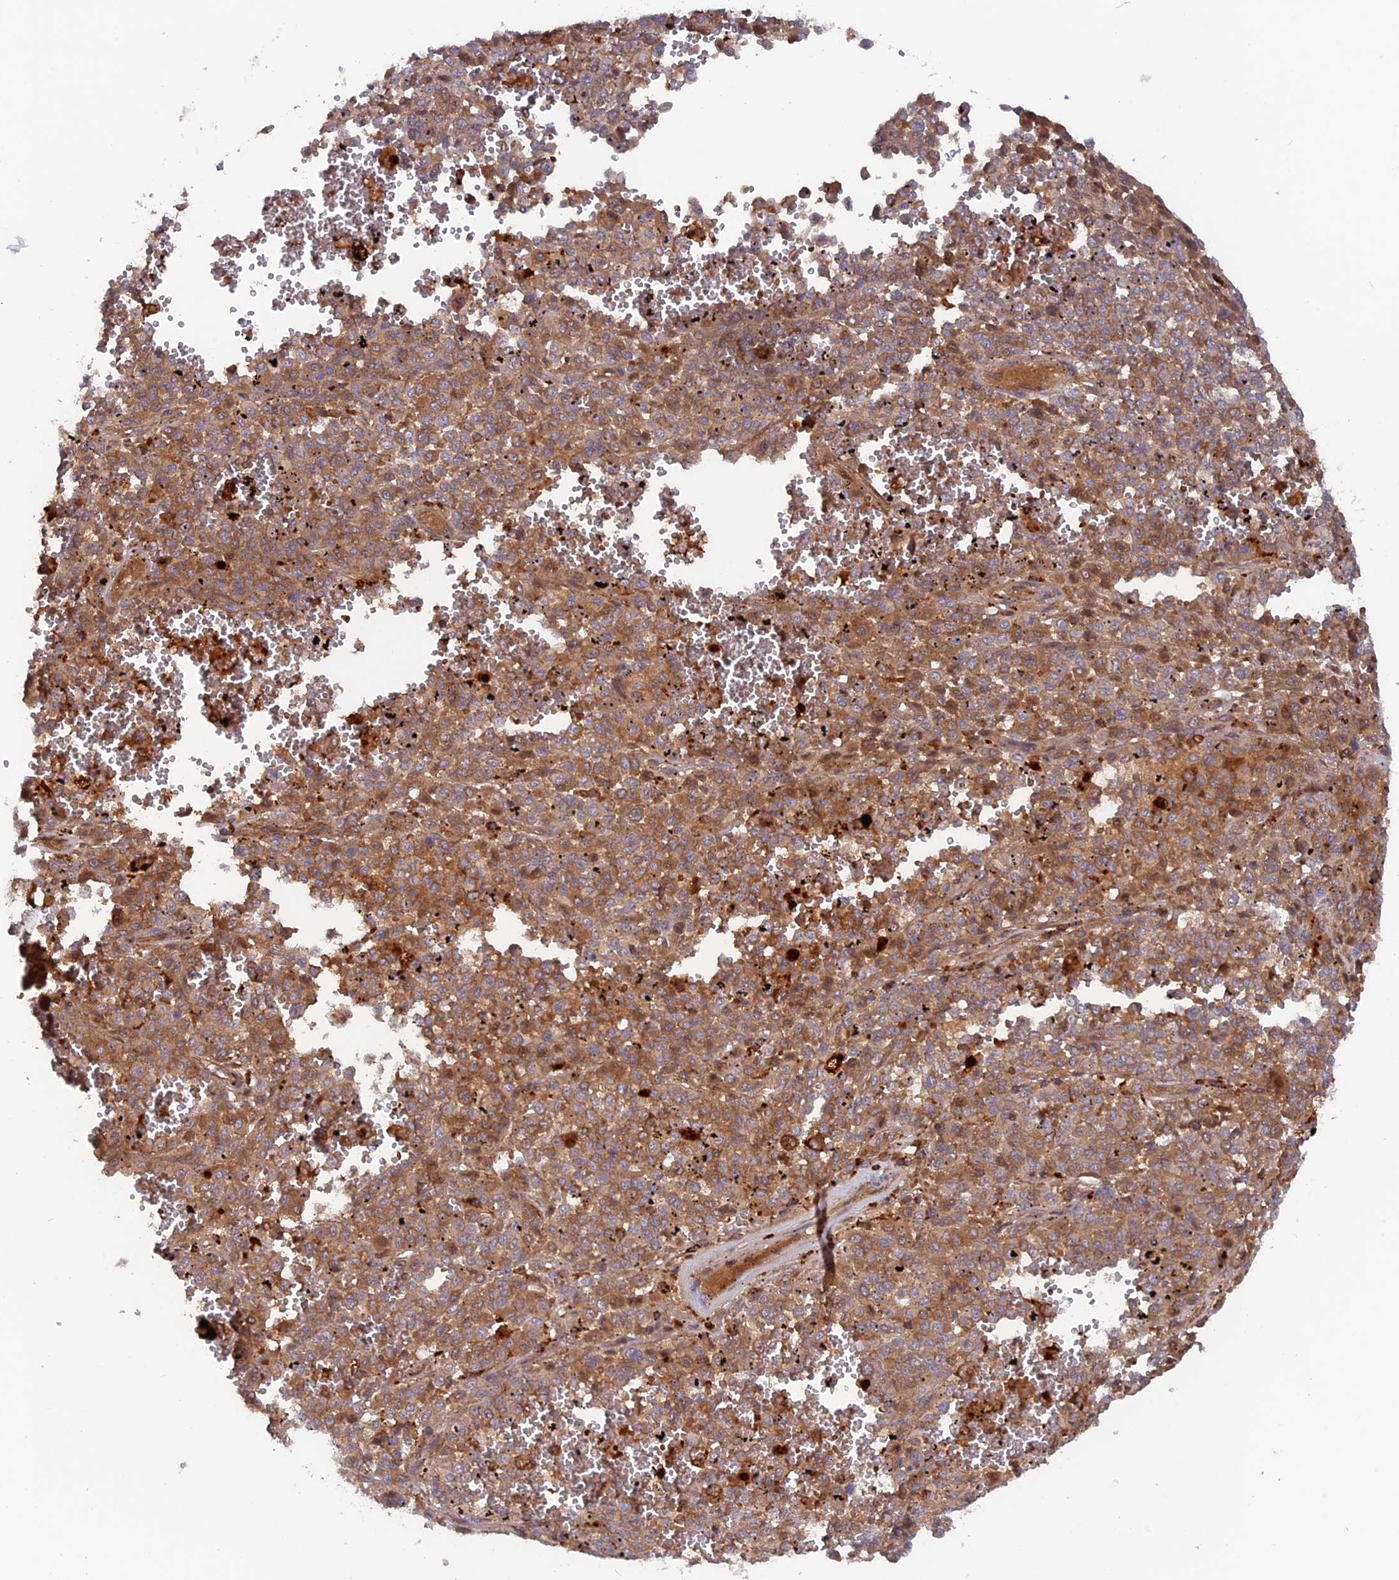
{"staining": {"intensity": "moderate", "quantity": ">75%", "location": "cytoplasmic/membranous"}, "tissue": "melanoma", "cell_type": "Tumor cells", "image_type": "cancer", "snomed": [{"axis": "morphology", "description": "Malignant melanoma, Metastatic site"}, {"axis": "topography", "description": "Pancreas"}], "caption": "Tumor cells exhibit moderate cytoplasmic/membranous staining in about >75% of cells in melanoma.", "gene": "CPNE7", "patient": {"sex": "female", "age": 30}}